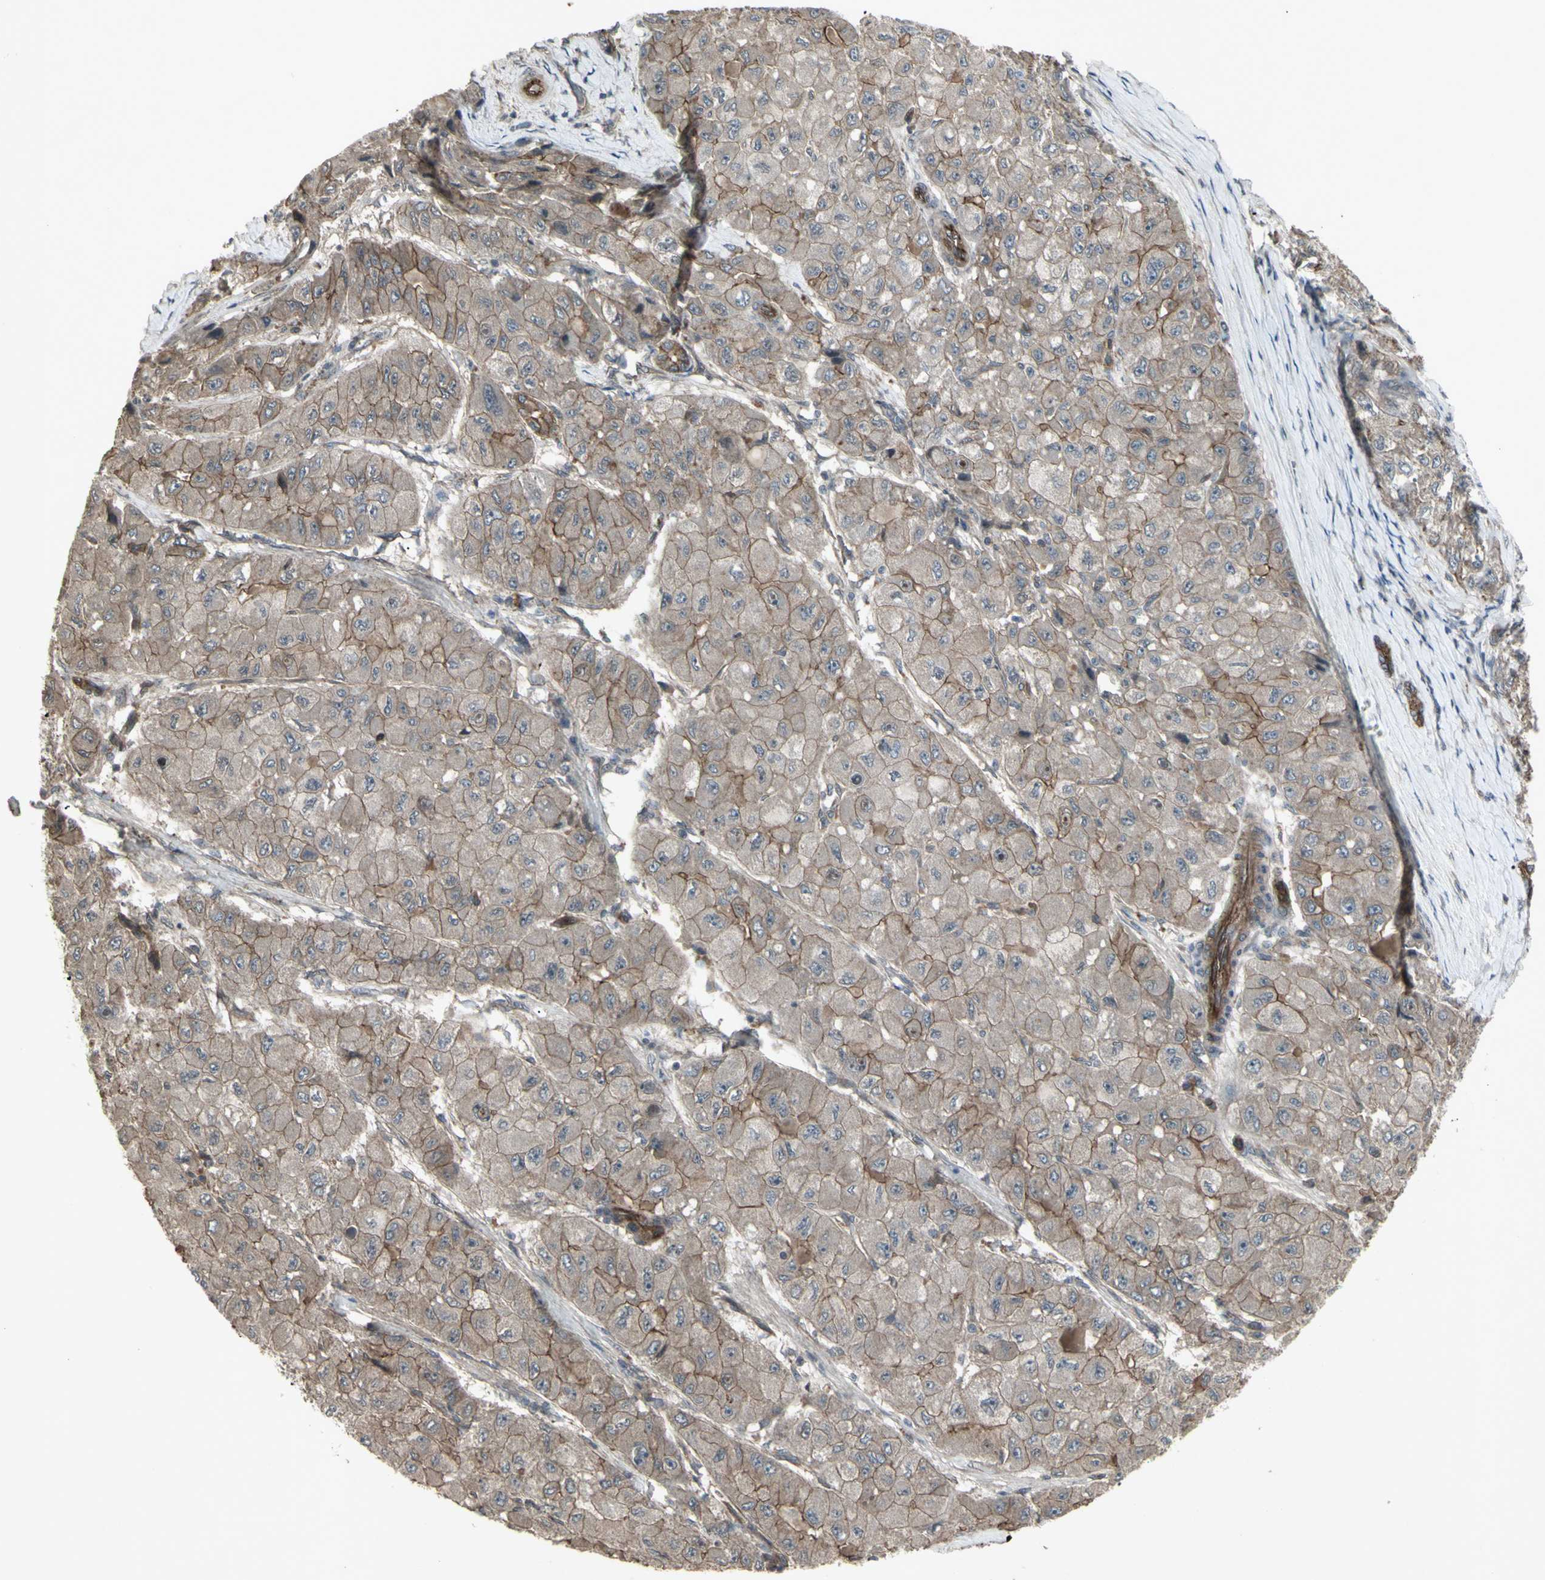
{"staining": {"intensity": "moderate", "quantity": ">75%", "location": "cytoplasmic/membranous"}, "tissue": "liver cancer", "cell_type": "Tumor cells", "image_type": "cancer", "snomed": [{"axis": "morphology", "description": "Carcinoma, Hepatocellular, NOS"}, {"axis": "topography", "description": "Liver"}], "caption": "The immunohistochemical stain highlights moderate cytoplasmic/membranous positivity in tumor cells of liver cancer (hepatocellular carcinoma) tissue.", "gene": "JAG1", "patient": {"sex": "male", "age": 80}}